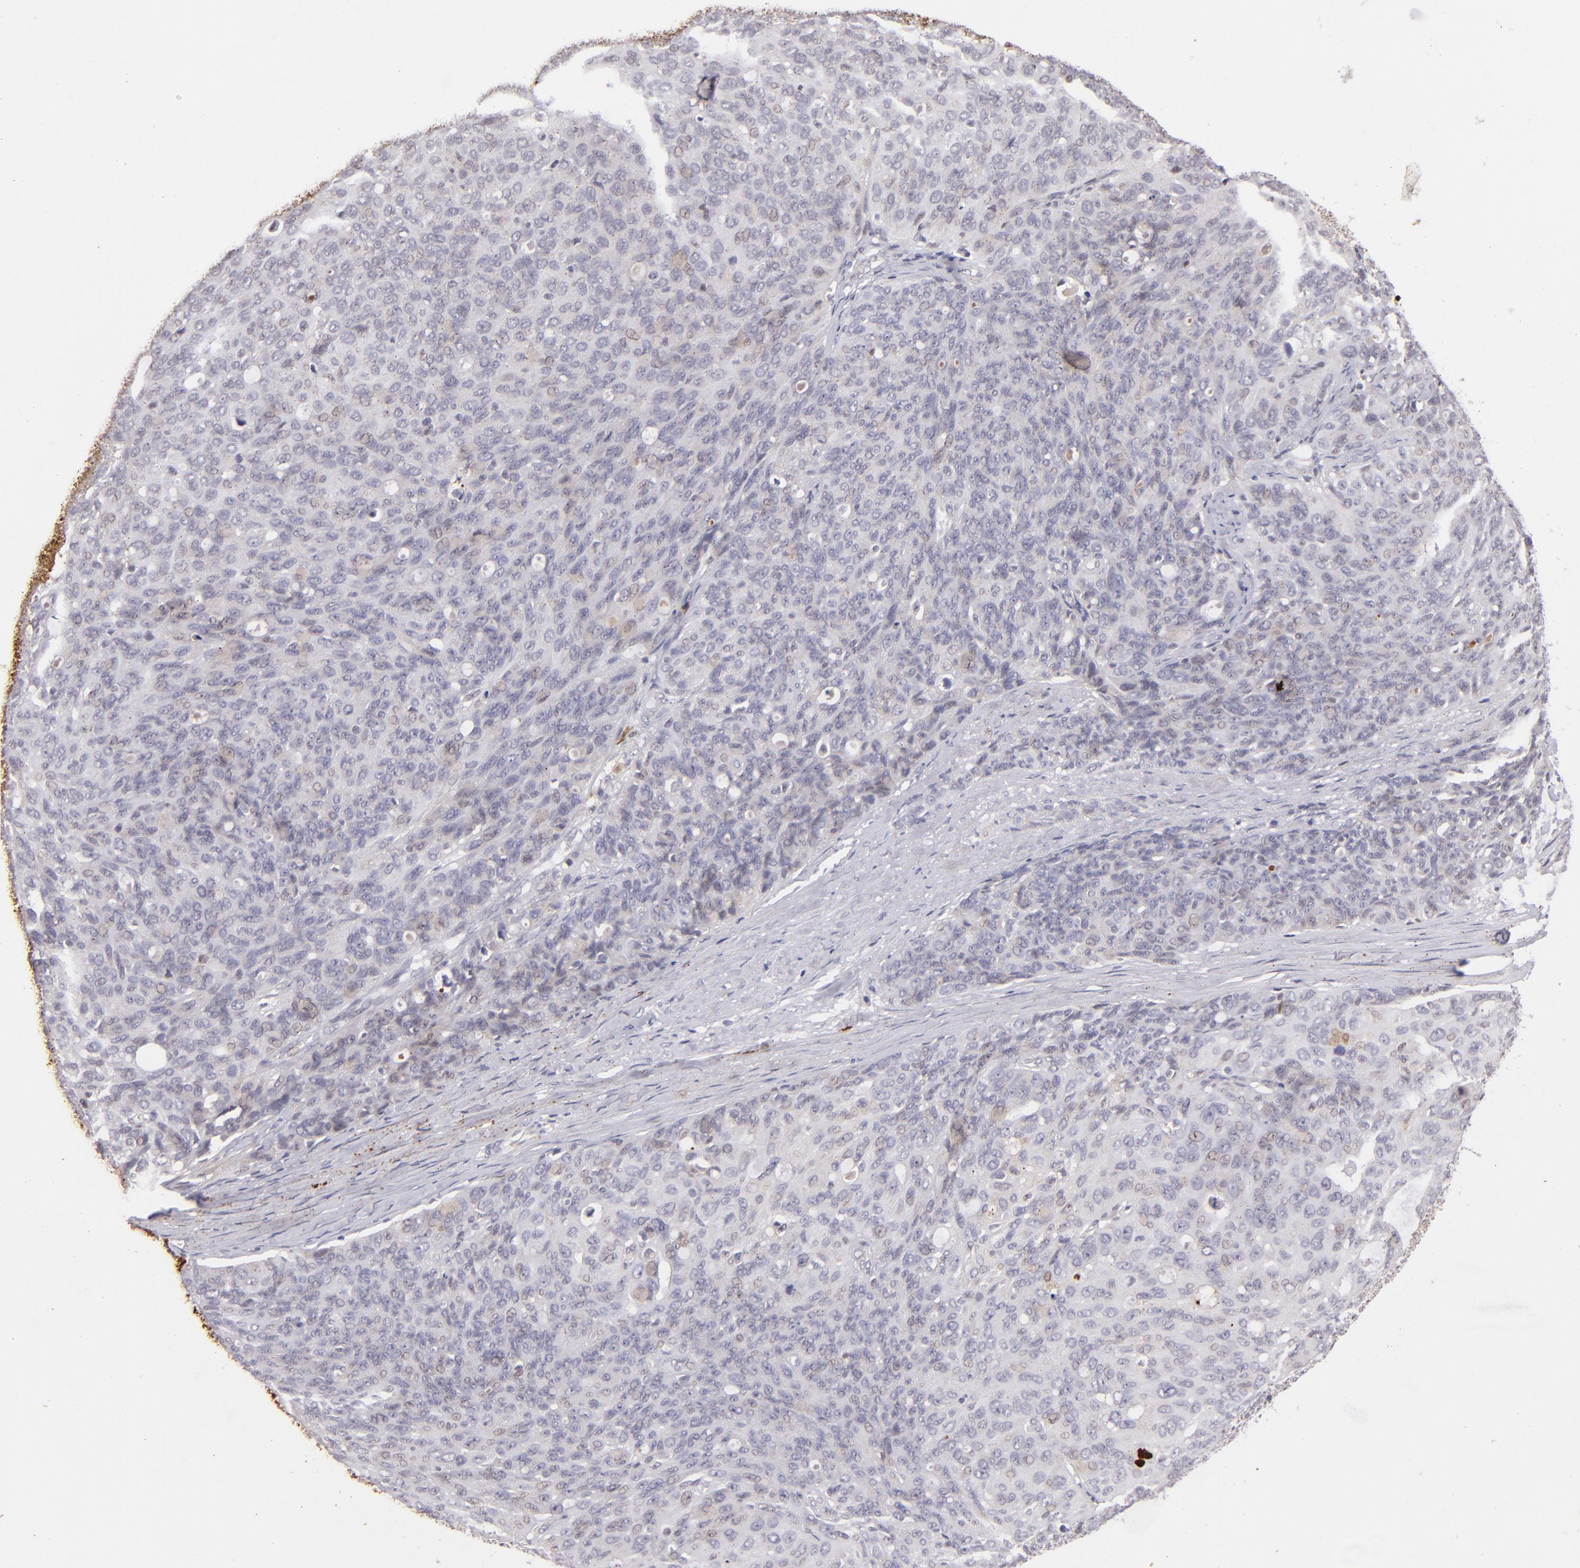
{"staining": {"intensity": "negative", "quantity": "none", "location": "none"}, "tissue": "ovarian cancer", "cell_type": "Tumor cells", "image_type": "cancer", "snomed": [{"axis": "morphology", "description": "Carcinoma, endometroid"}, {"axis": "topography", "description": "Ovary"}], "caption": "This is an immunohistochemistry (IHC) histopathology image of ovarian cancer. There is no expression in tumor cells.", "gene": "RXRG", "patient": {"sex": "female", "age": 60}}